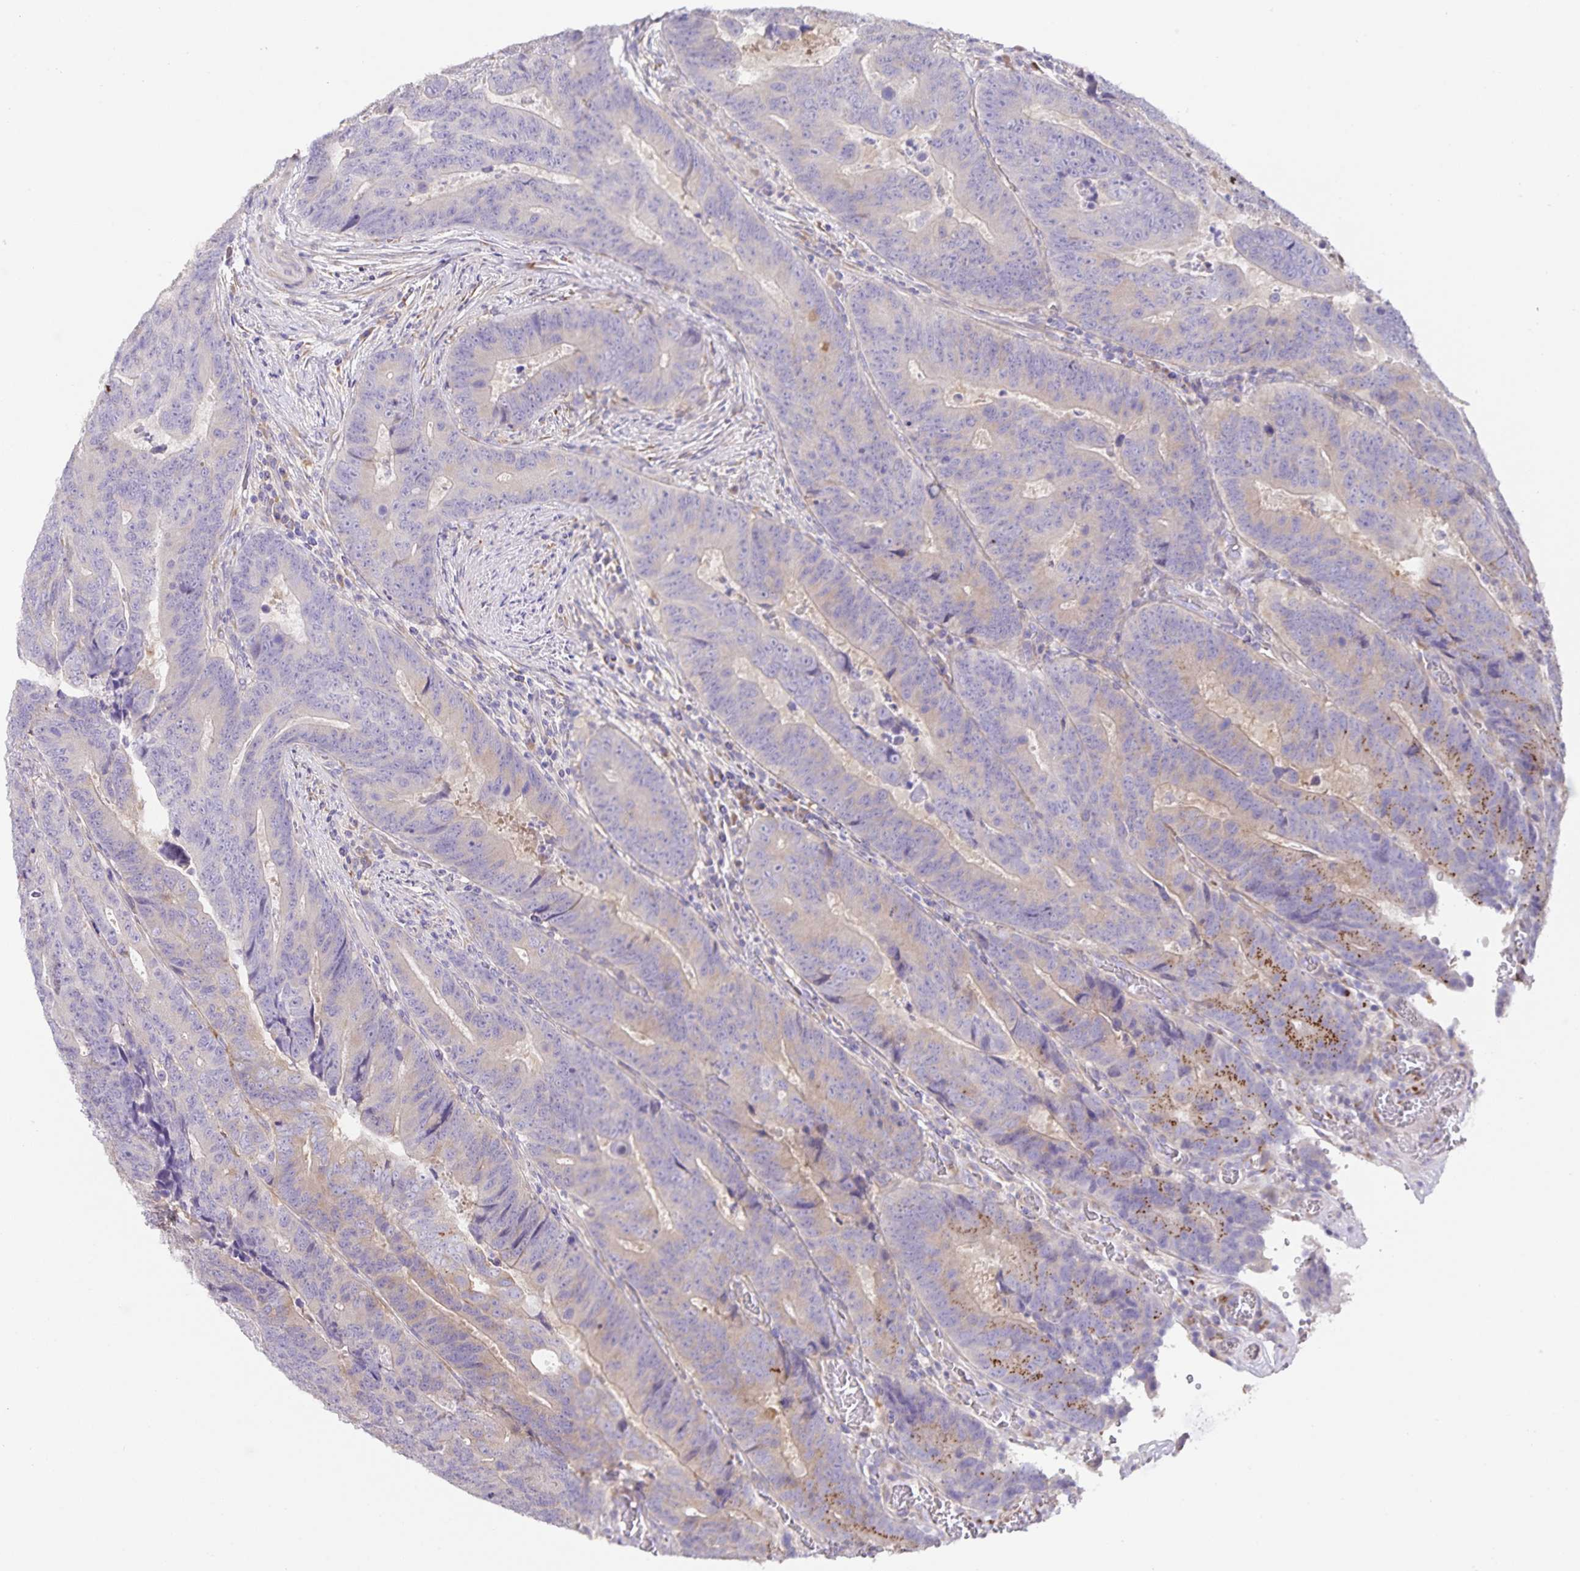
{"staining": {"intensity": "strong", "quantity": "<25%", "location": "cytoplasmic/membranous"}, "tissue": "colorectal cancer", "cell_type": "Tumor cells", "image_type": "cancer", "snomed": [{"axis": "morphology", "description": "Adenocarcinoma, NOS"}, {"axis": "topography", "description": "Colon"}], "caption": "Human adenocarcinoma (colorectal) stained with a protein marker displays strong staining in tumor cells.", "gene": "PRR36", "patient": {"sex": "female", "age": 48}}